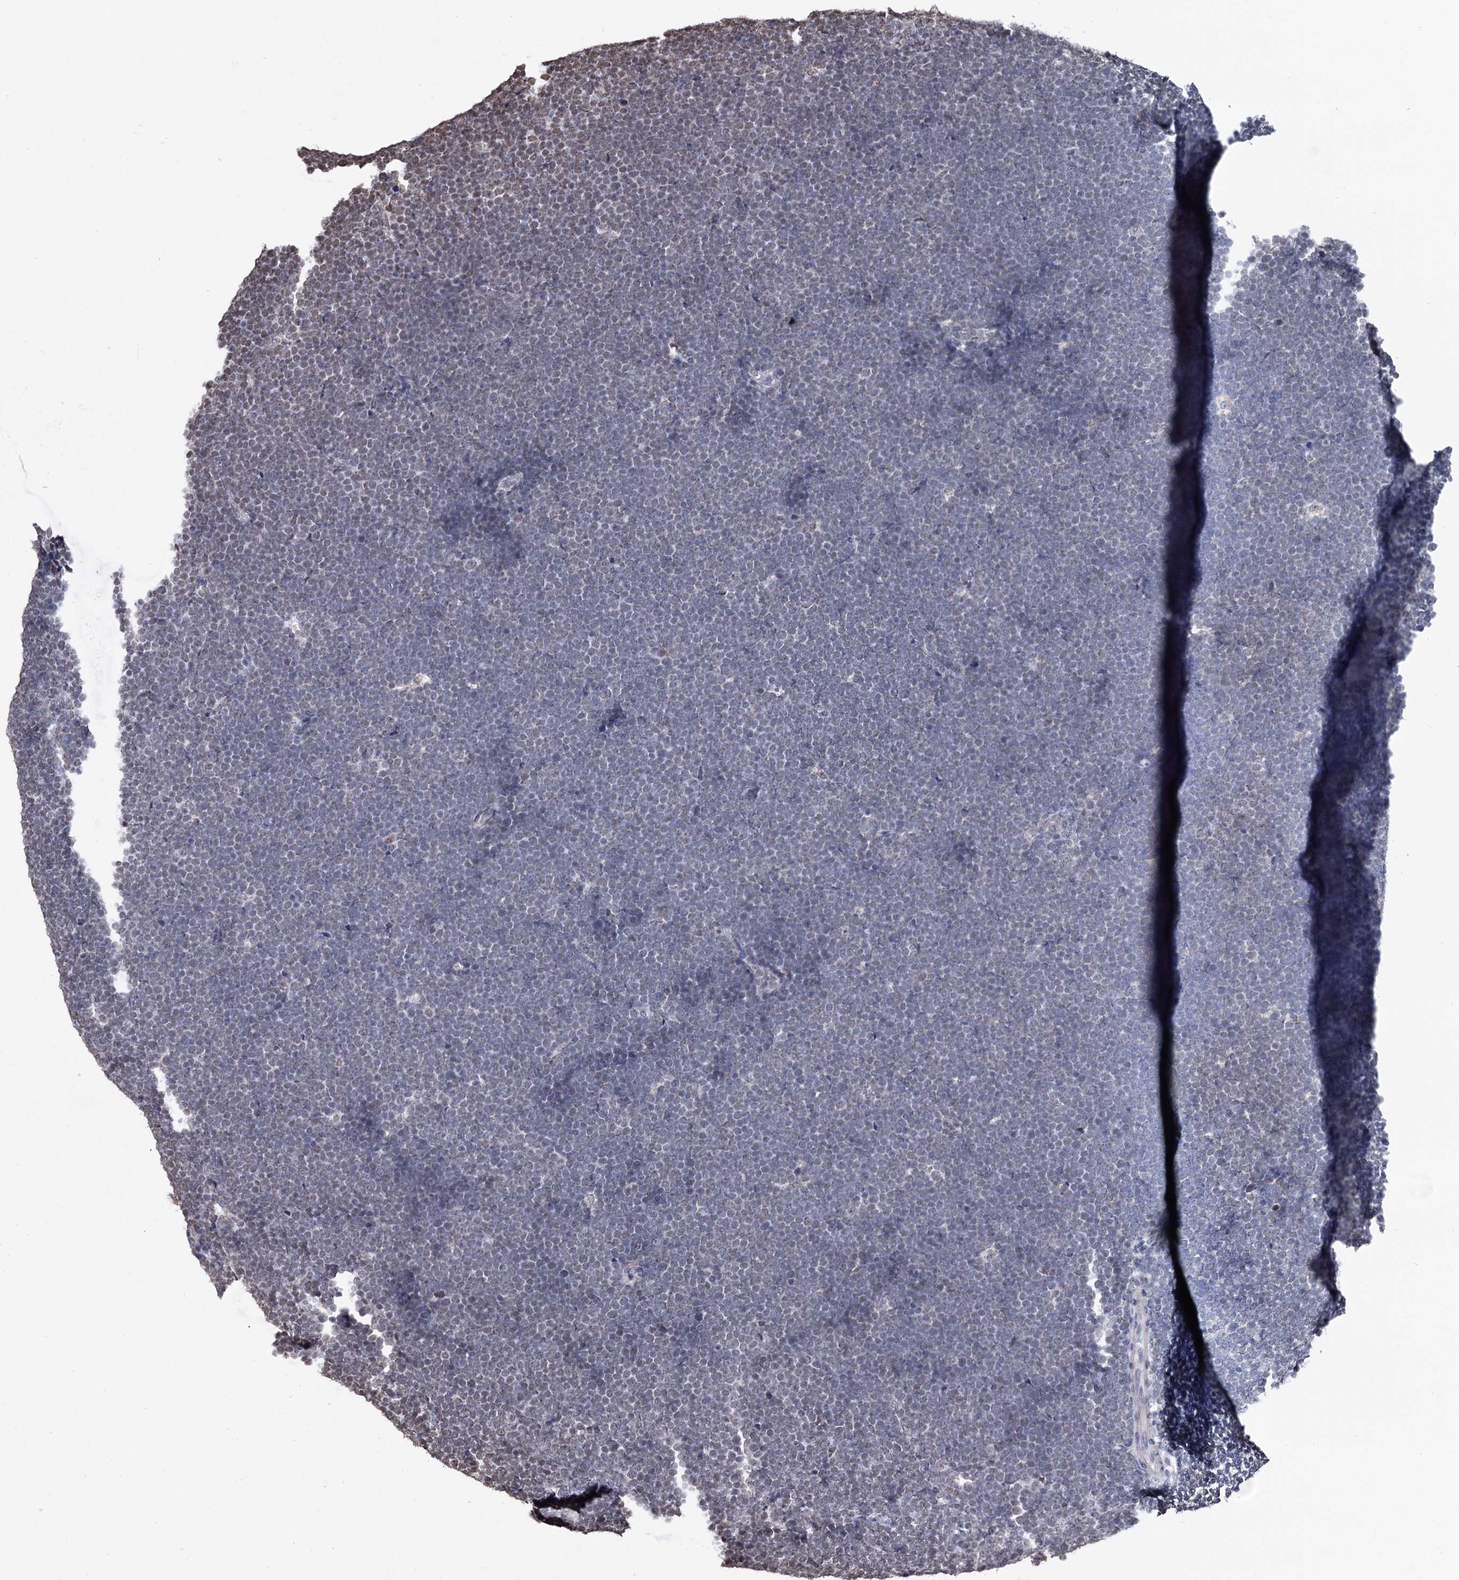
{"staining": {"intensity": "weak", "quantity": "<25%", "location": "nuclear"}, "tissue": "lymphoma", "cell_type": "Tumor cells", "image_type": "cancer", "snomed": [{"axis": "morphology", "description": "Malignant lymphoma, non-Hodgkin's type, High grade"}, {"axis": "topography", "description": "Lymph node"}], "caption": "Tumor cells show no significant expression in lymphoma.", "gene": "ABHD10", "patient": {"sex": "male", "age": 13}}